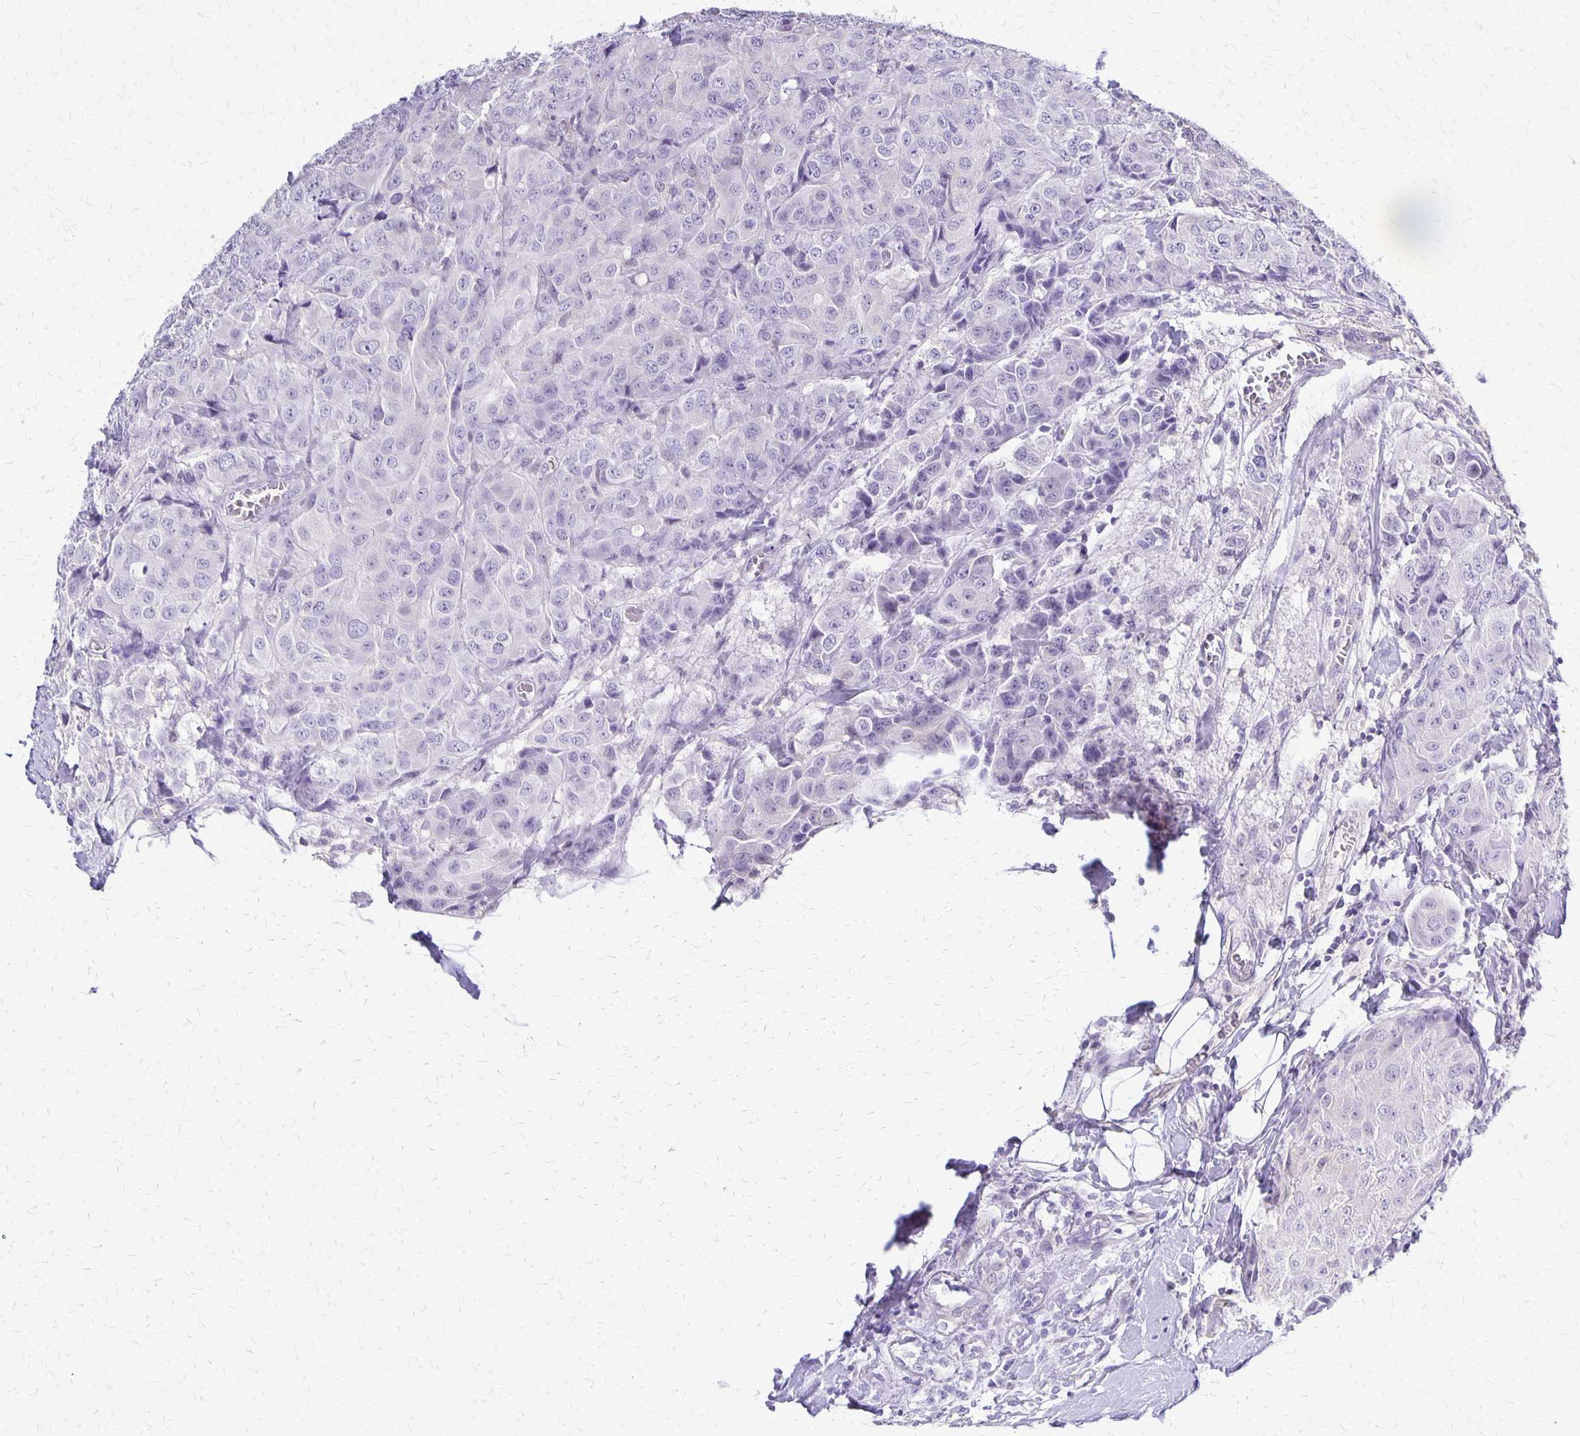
{"staining": {"intensity": "negative", "quantity": "none", "location": "none"}, "tissue": "breast cancer", "cell_type": "Tumor cells", "image_type": "cancer", "snomed": [{"axis": "morphology", "description": "Duct carcinoma"}, {"axis": "topography", "description": "Breast"}], "caption": "Tumor cells show no significant protein staining in breast infiltrating ductal carcinoma. Nuclei are stained in blue.", "gene": "SI", "patient": {"sex": "female", "age": 43}}